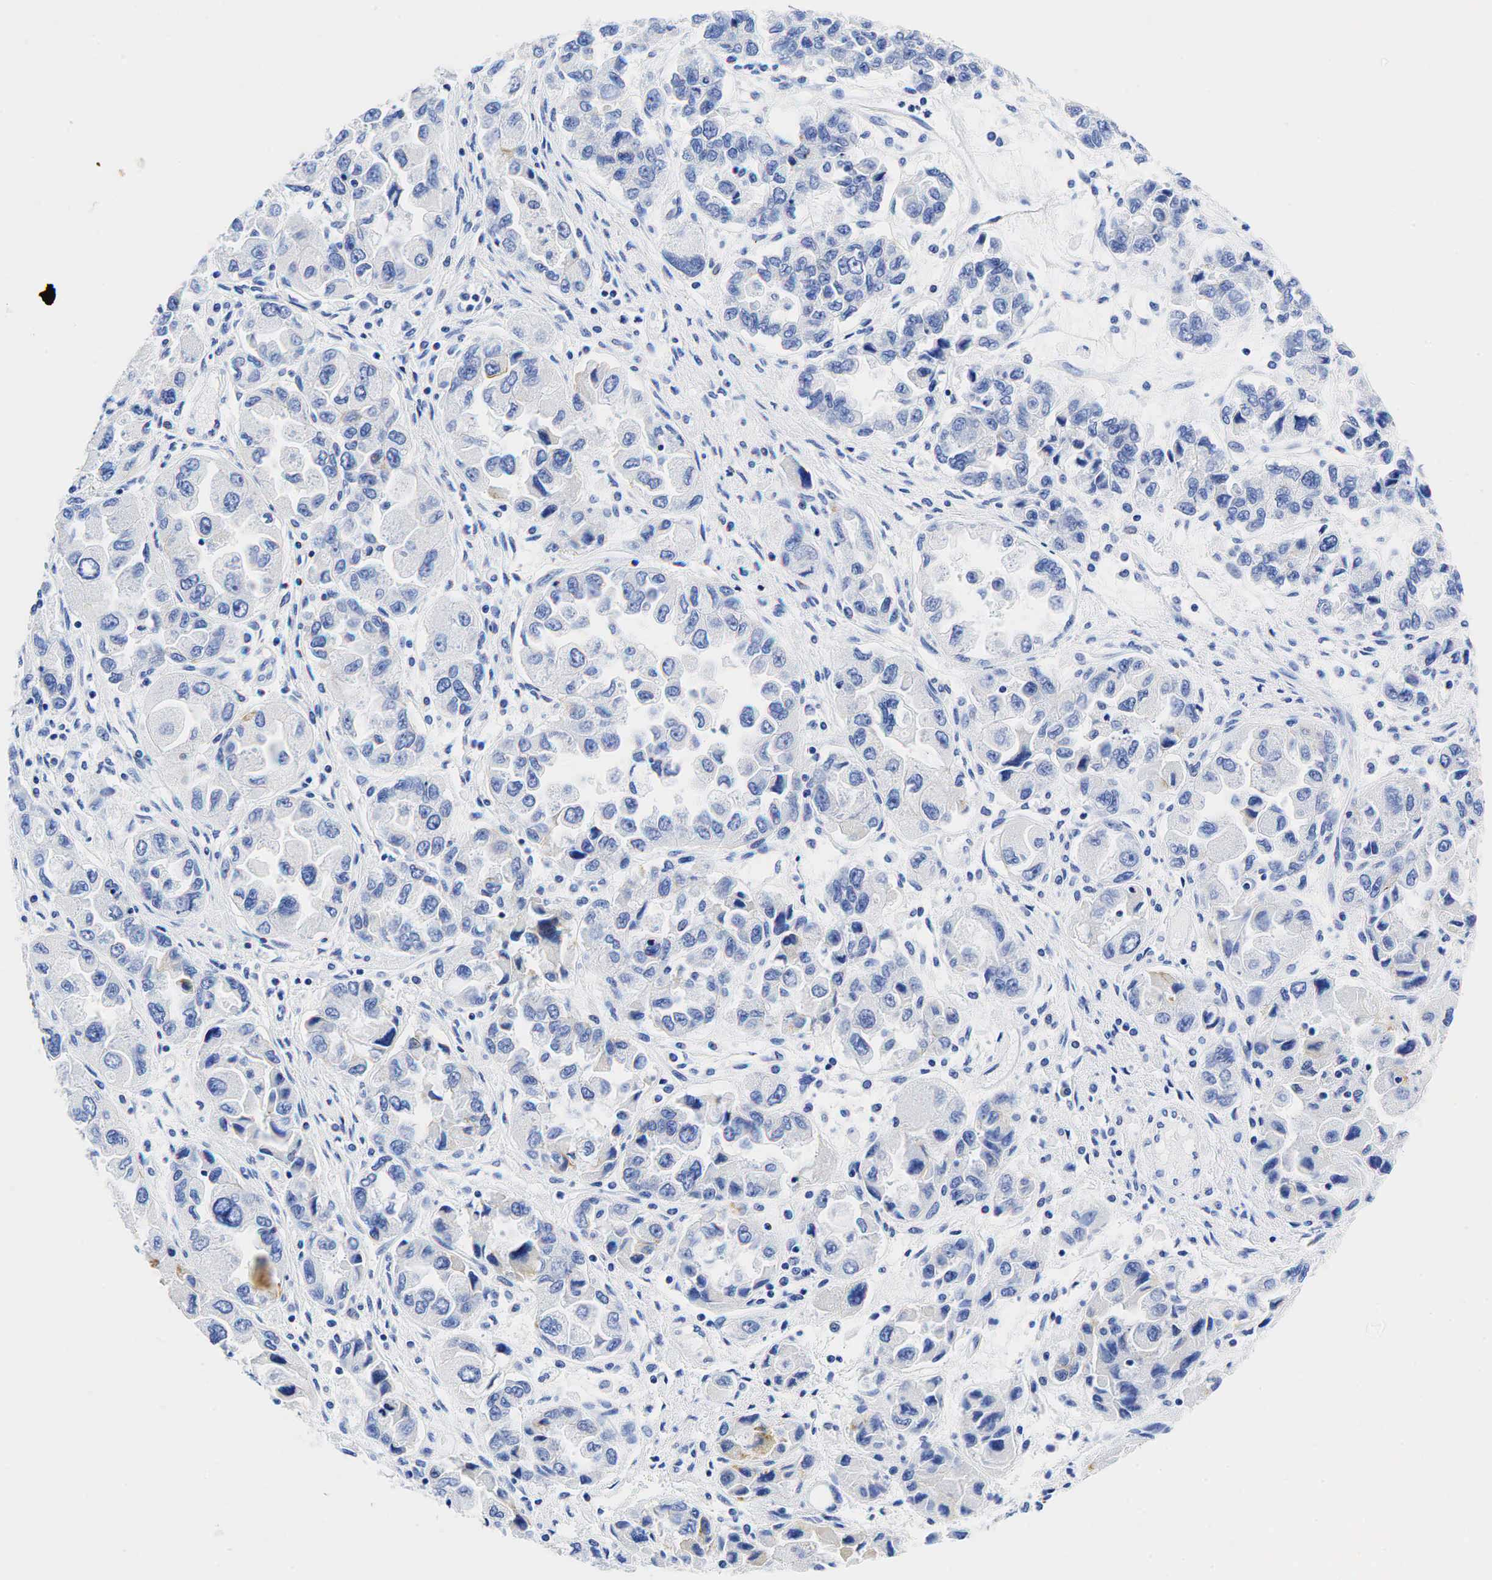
{"staining": {"intensity": "weak", "quantity": "<25%", "location": "cytoplasmic/membranous"}, "tissue": "ovarian cancer", "cell_type": "Tumor cells", "image_type": "cancer", "snomed": [{"axis": "morphology", "description": "Cystadenocarcinoma, serous, NOS"}, {"axis": "topography", "description": "Ovary"}], "caption": "Human ovarian cancer (serous cystadenocarcinoma) stained for a protein using IHC demonstrates no expression in tumor cells.", "gene": "KRT18", "patient": {"sex": "female", "age": 84}}